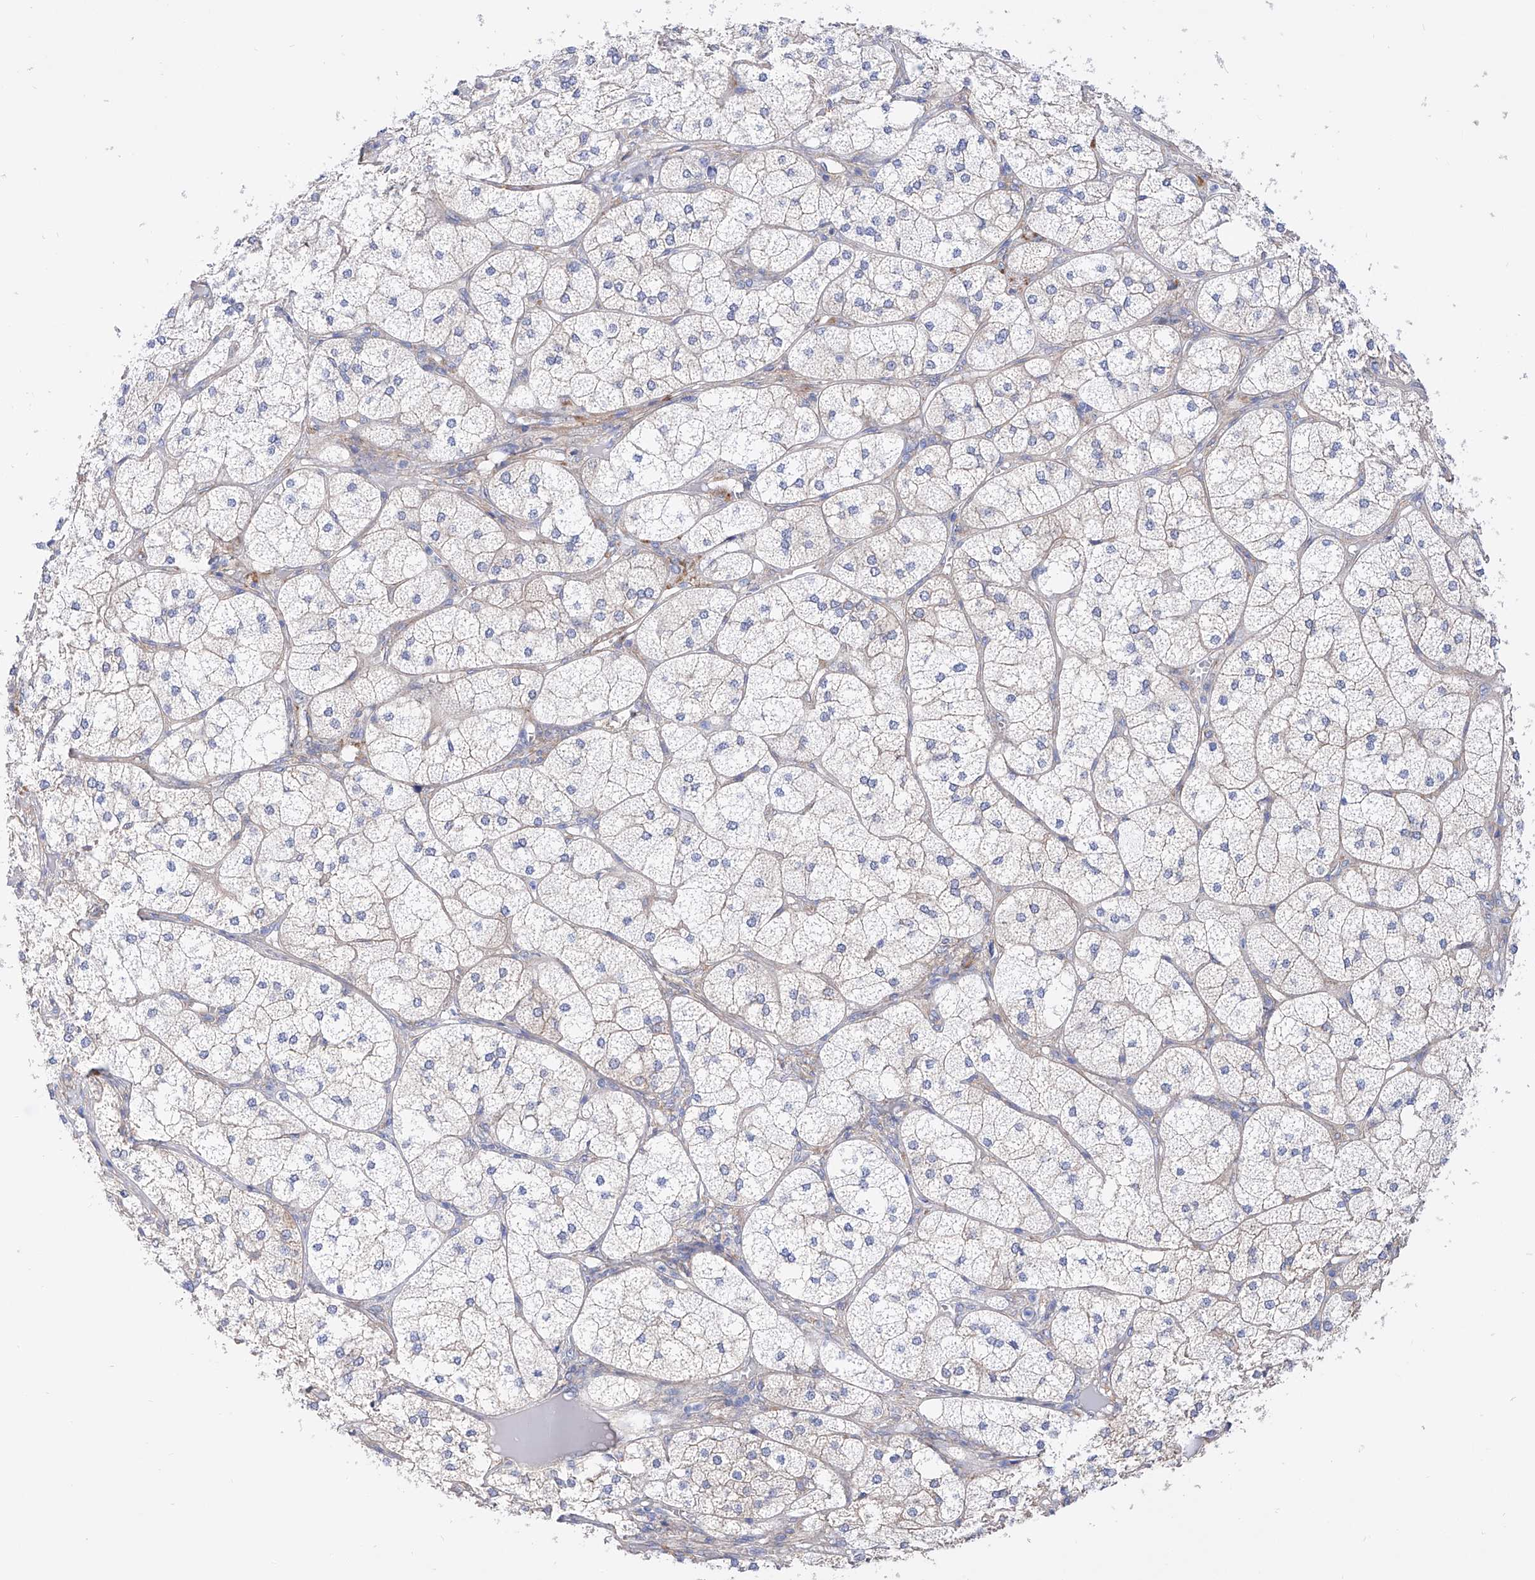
{"staining": {"intensity": "moderate", "quantity": "25%-75%", "location": "cytoplasmic/membranous"}, "tissue": "adrenal gland", "cell_type": "Glandular cells", "image_type": "normal", "snomed": [{"axis": "morphology", "description": "Normal tissue, NOS"}, {"axis": "topography", "description": "Adrenal gland"}], "caption": "A histopathology image showing moderate cytoplasmic/membranous positivity in about 25%-75% of glandular cells in normal adrenal gland, as visualized by brown immunohistochemical staining.", "gene": "ZNF653", "patient": {"sex": "female", "age": 61}}